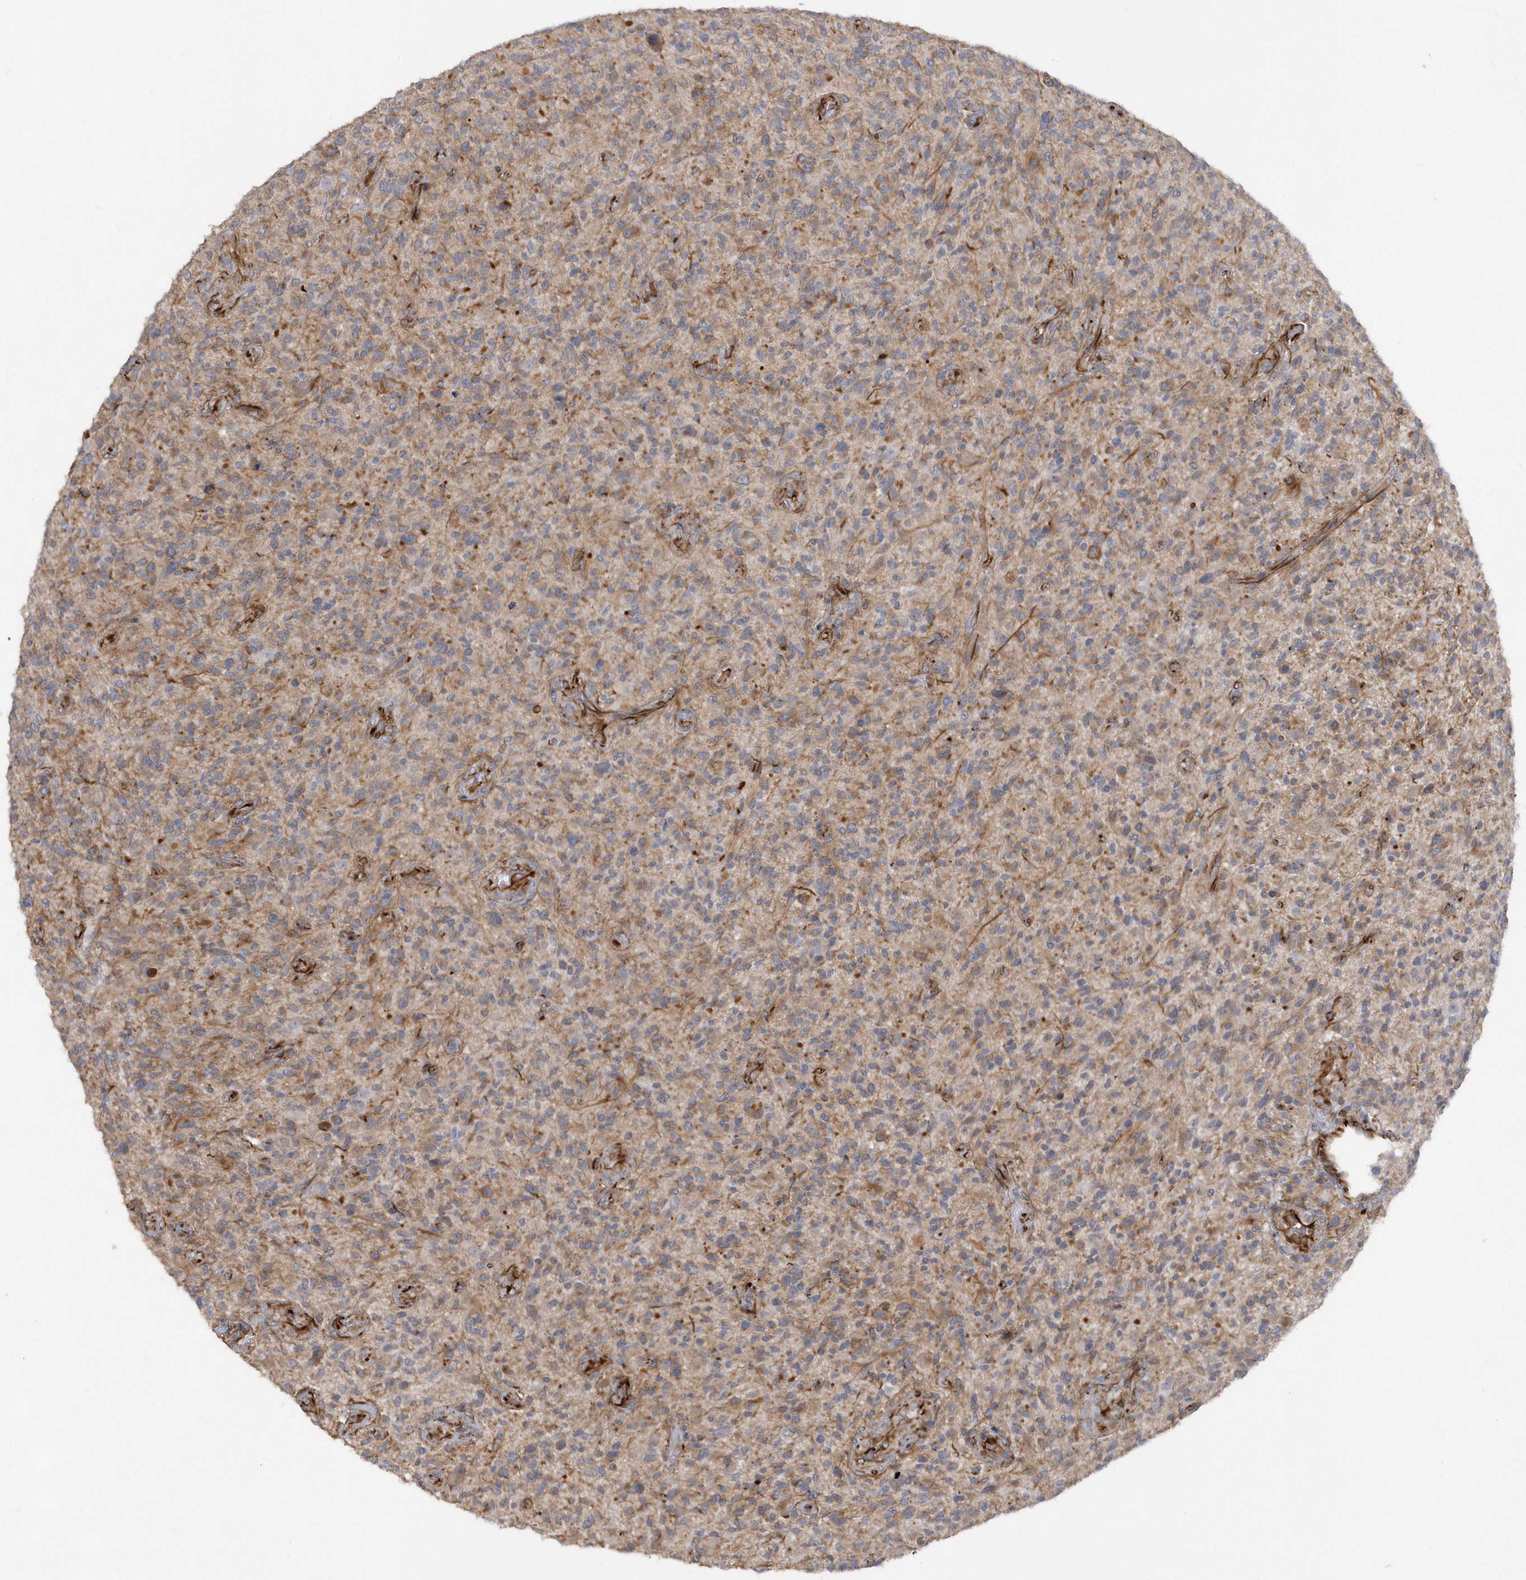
{"staining": {"intensity": "negative", "quantity": "none", "location": "none"}, "tissue": "glioma", "cell_type": "Tumor cells", "image_type": "cancer", "snomed": [{"axis": "morphology", "description": "Glioma, malignant, High grade"}, {"axis": "topography", "description": "Brain"}], "caption": "This micrograph is of high-grade glioma (malignant) stained with IHC to label a protein in brown with the nuclei are counter-stained blue. There is no expression in tumor cells.", "gene": "RAB17", "patient": {"sex": "male", "age": 47}}